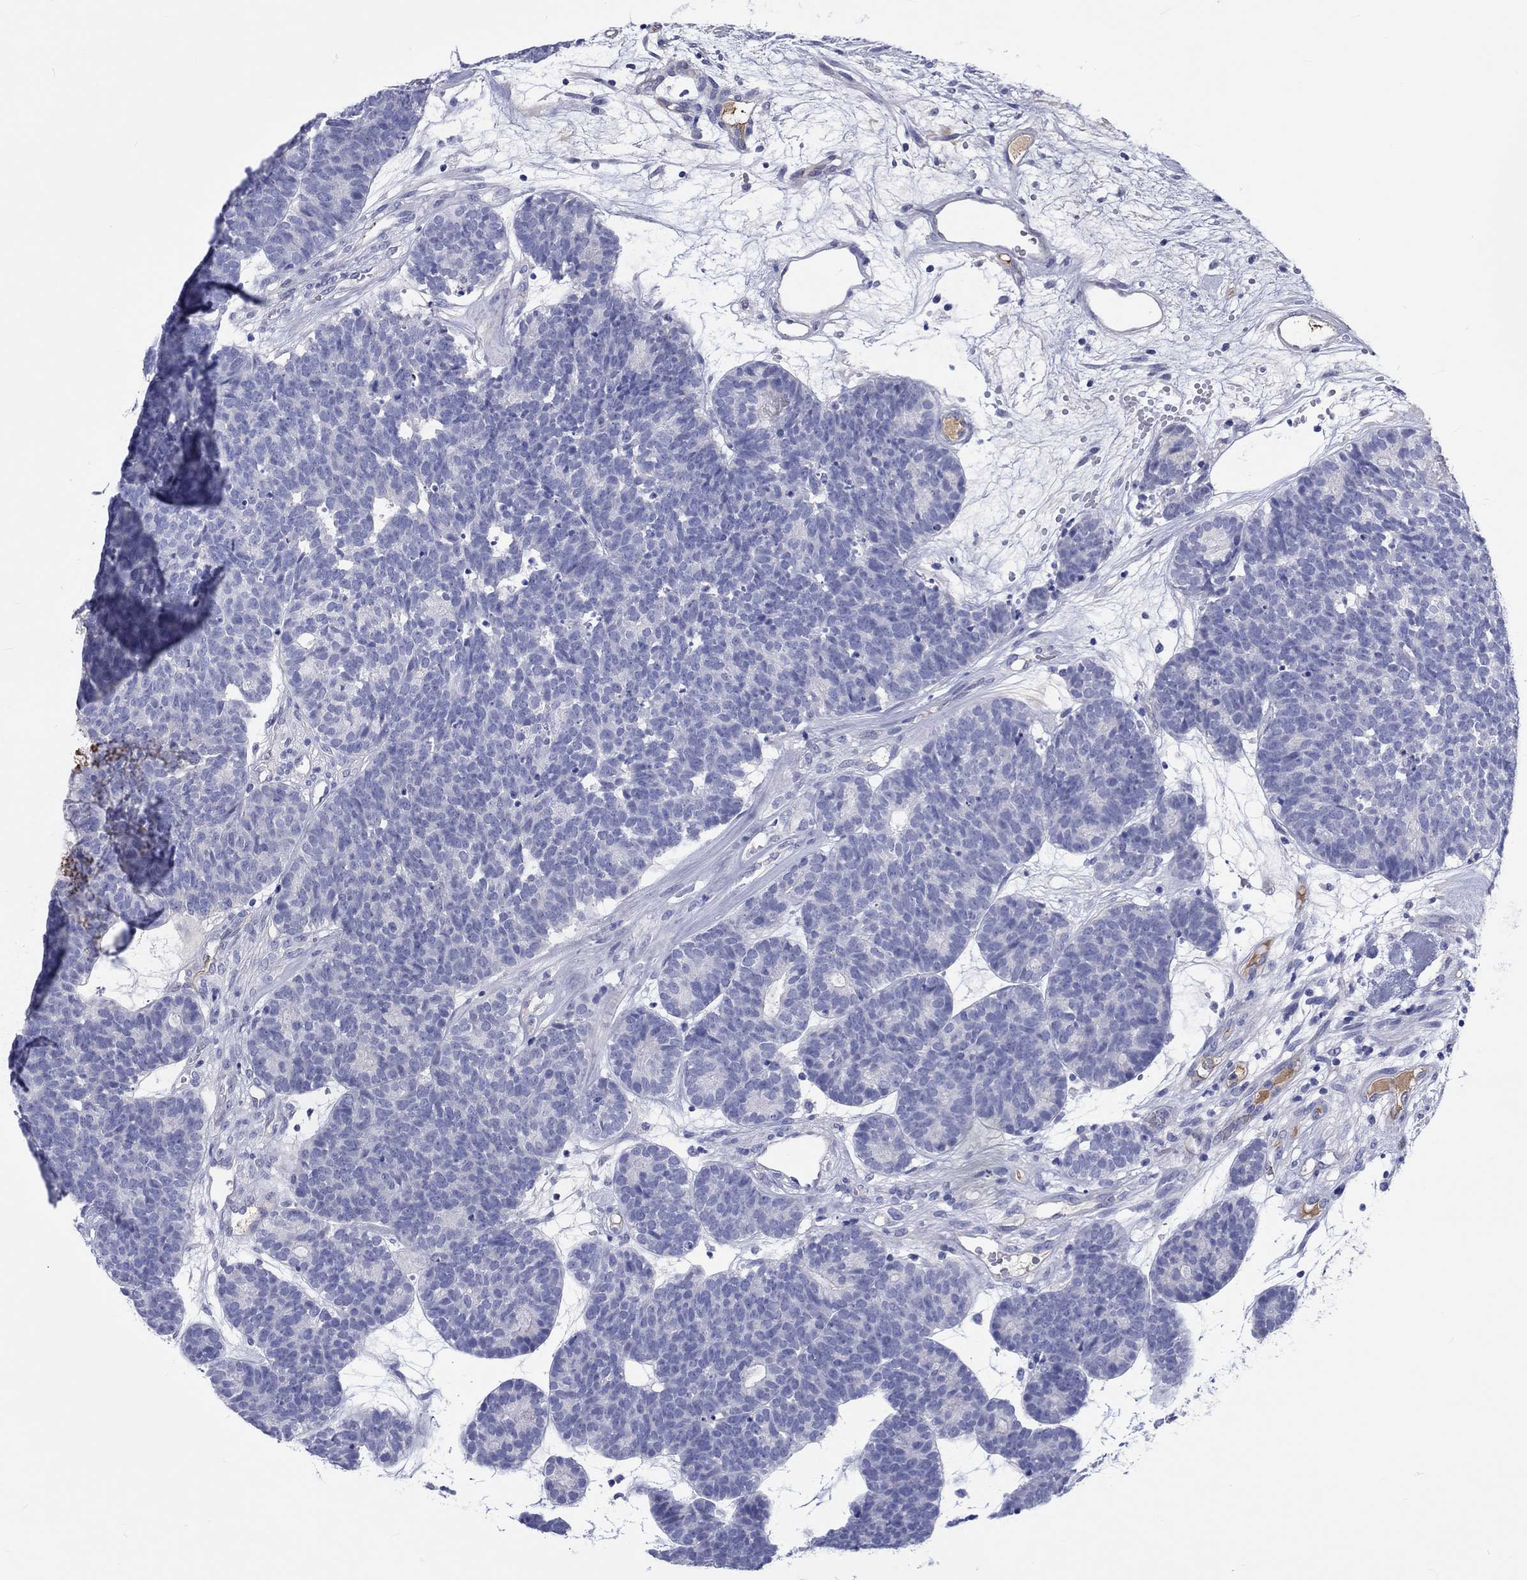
{"staining": {"intensity": "negative", "quantity": "none", "location": "none"}, "tissue": "head and neck cancer", "cell_type": "Tumor cells", "image_type": "cancer", "snomed": [{"axis": "morphology", "description": "Adenocarcinoma, NOS"}, {"axis": "topography", "description": "Head-Neck"}], "caption": "A histopathology image of human head and neck adenocarcinoma is negative for staining in tumor cells.", "gene": "CDY2B", "patient": {"sex": "female", "age": 81}}